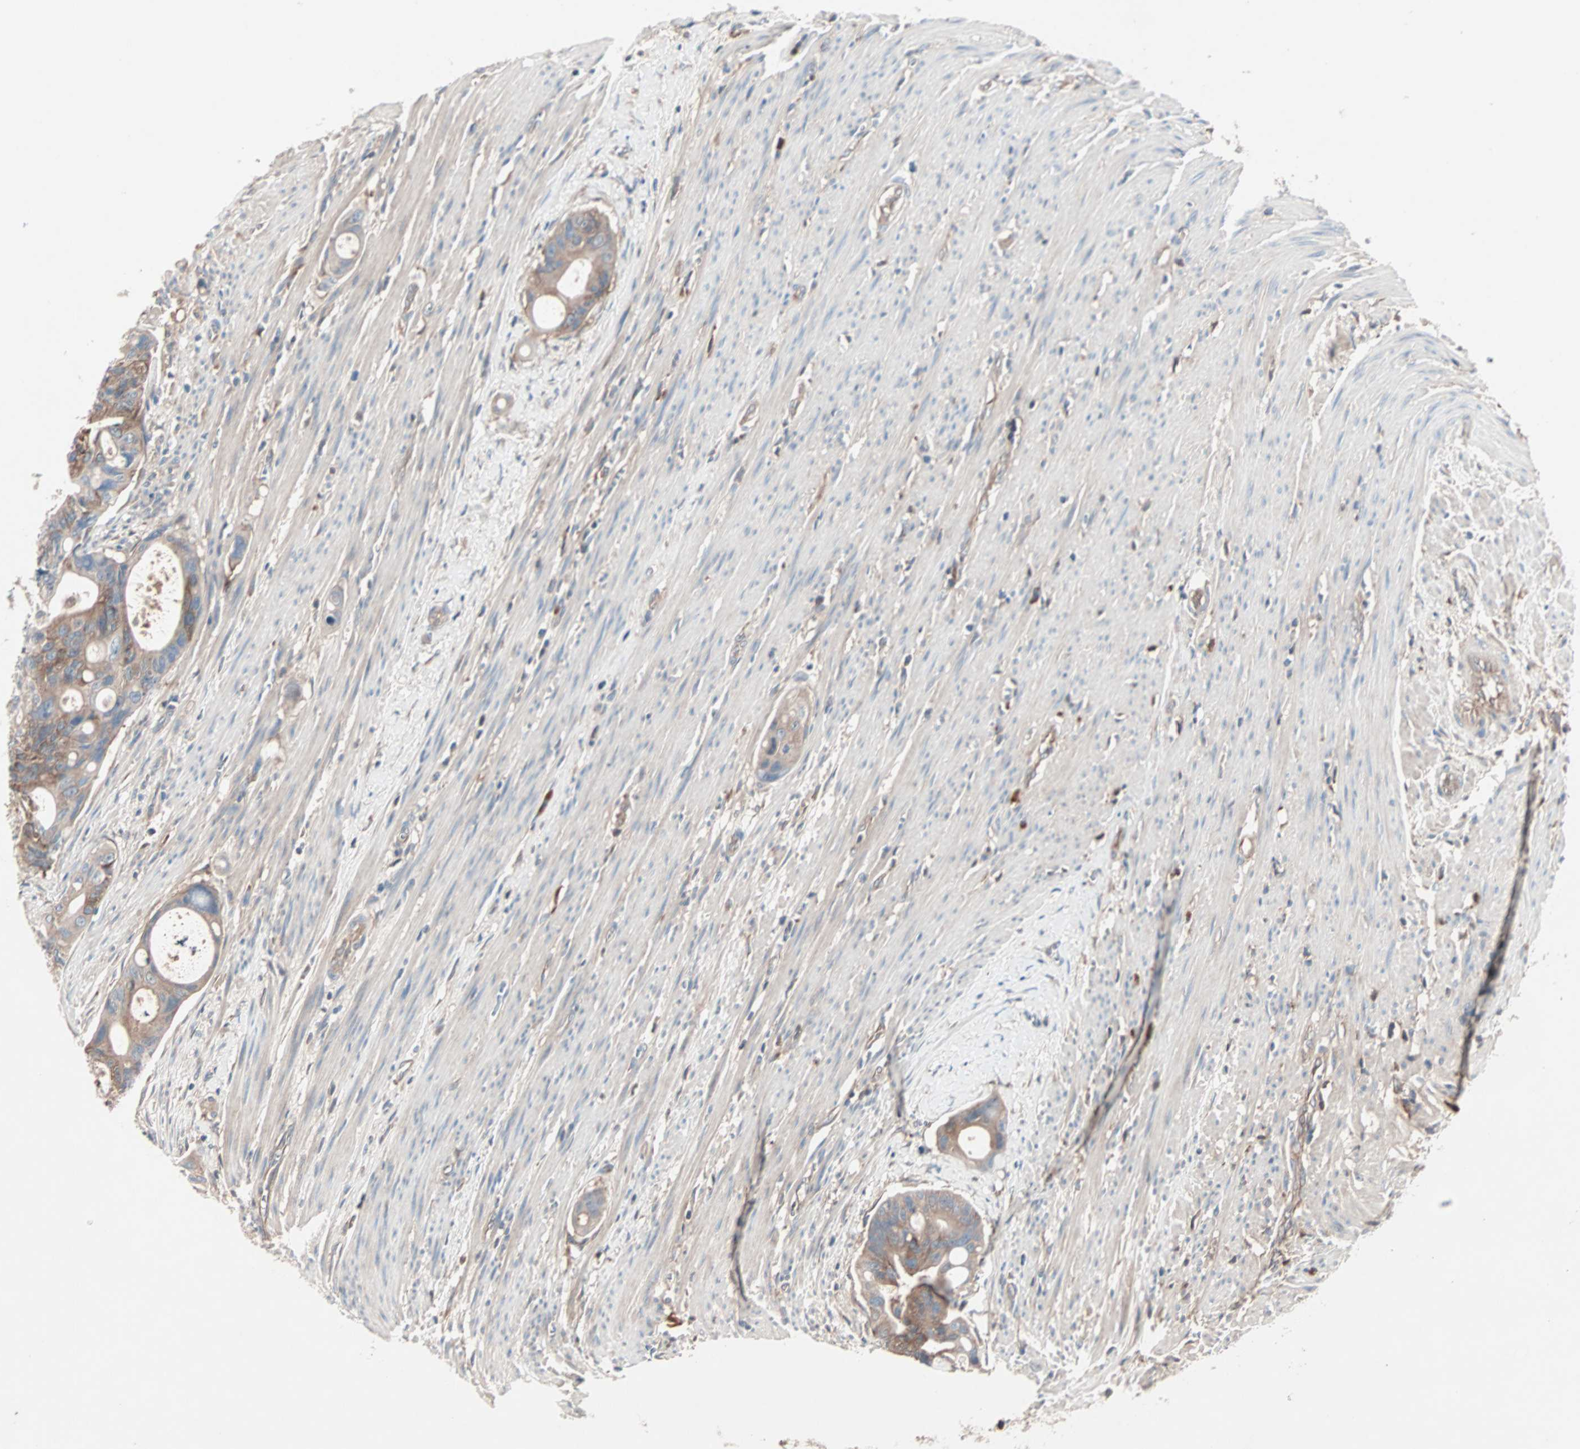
{"staining": {"intensity": "moderate", "quantity": ">75%", "location": "cytoplasmic/membranous"}, "tissue": "colorectal cancer", "cell_type": "Tumor cells", "image_type": "cancer", "snomed": [{"axis": "morphology", "description": "Adenocarcinoma, NOS"}, {"axis": "topography", "description": "Colon"}], "caption": "Immunohistochemistry (IHC) of adenocarcinoma (colorectal) exhibits medium levels of moderate cytoplasmic/membranous positivity in approximately >75% of tumor cells.", "gene": "CAD", "patient": {"sex": "female", "age": 57}}